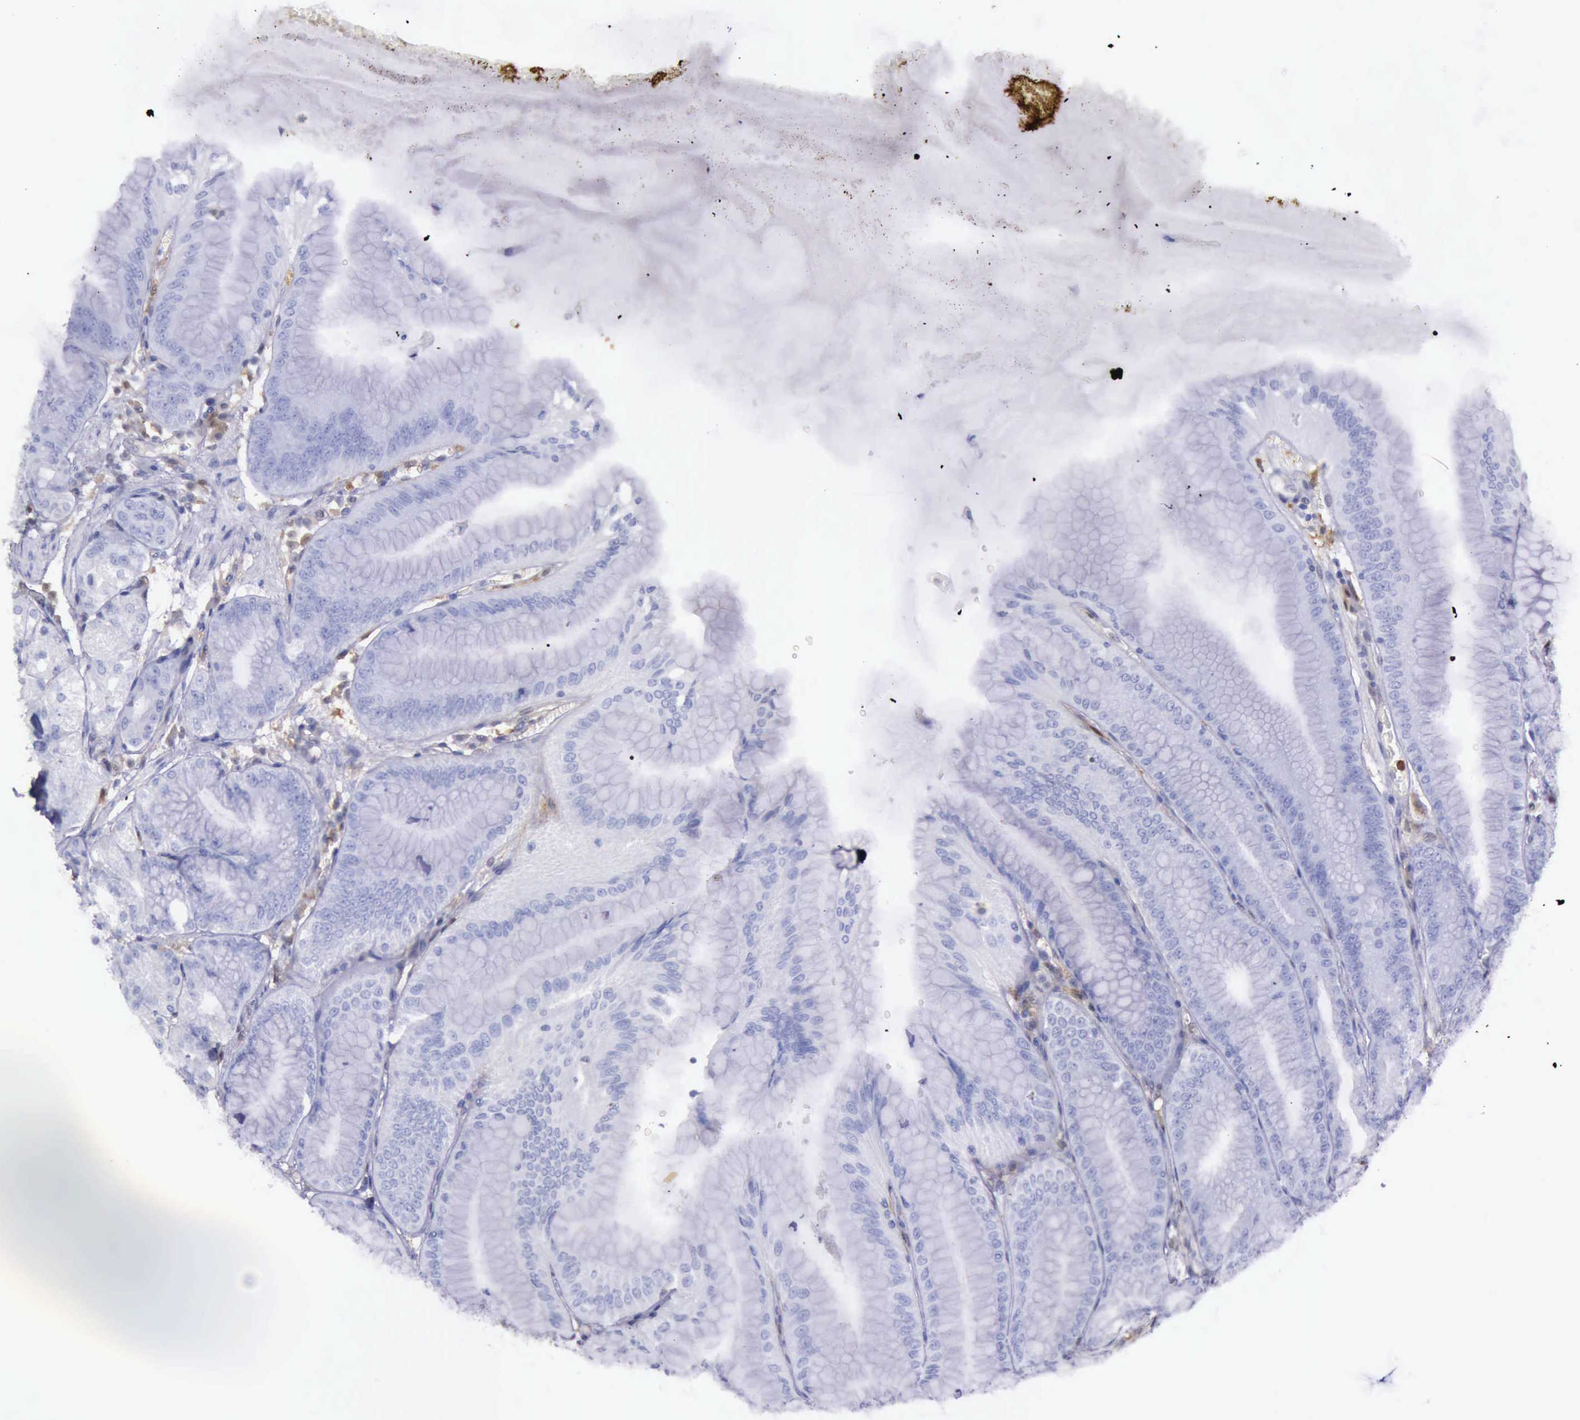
{"staining": {"intensity": "negative", "quantity": "none", "location": "none"}, "tissue": "stomach", "cell_type": "Glandular cells", "image_type": "normal", "snomed": [{"axis": "morphology", "description": "Normal tissue, NOS"}, {"axis": "topography", "description": "Stomach, lower"}], "caption": "This image is of benign stomach stained with IHC to label a protein in brown with the nuclei are counter-stained blue. There is no positivity in glandular cells.", "gene": "TYMP", "patient": {"sex": "male", "age": 71}}